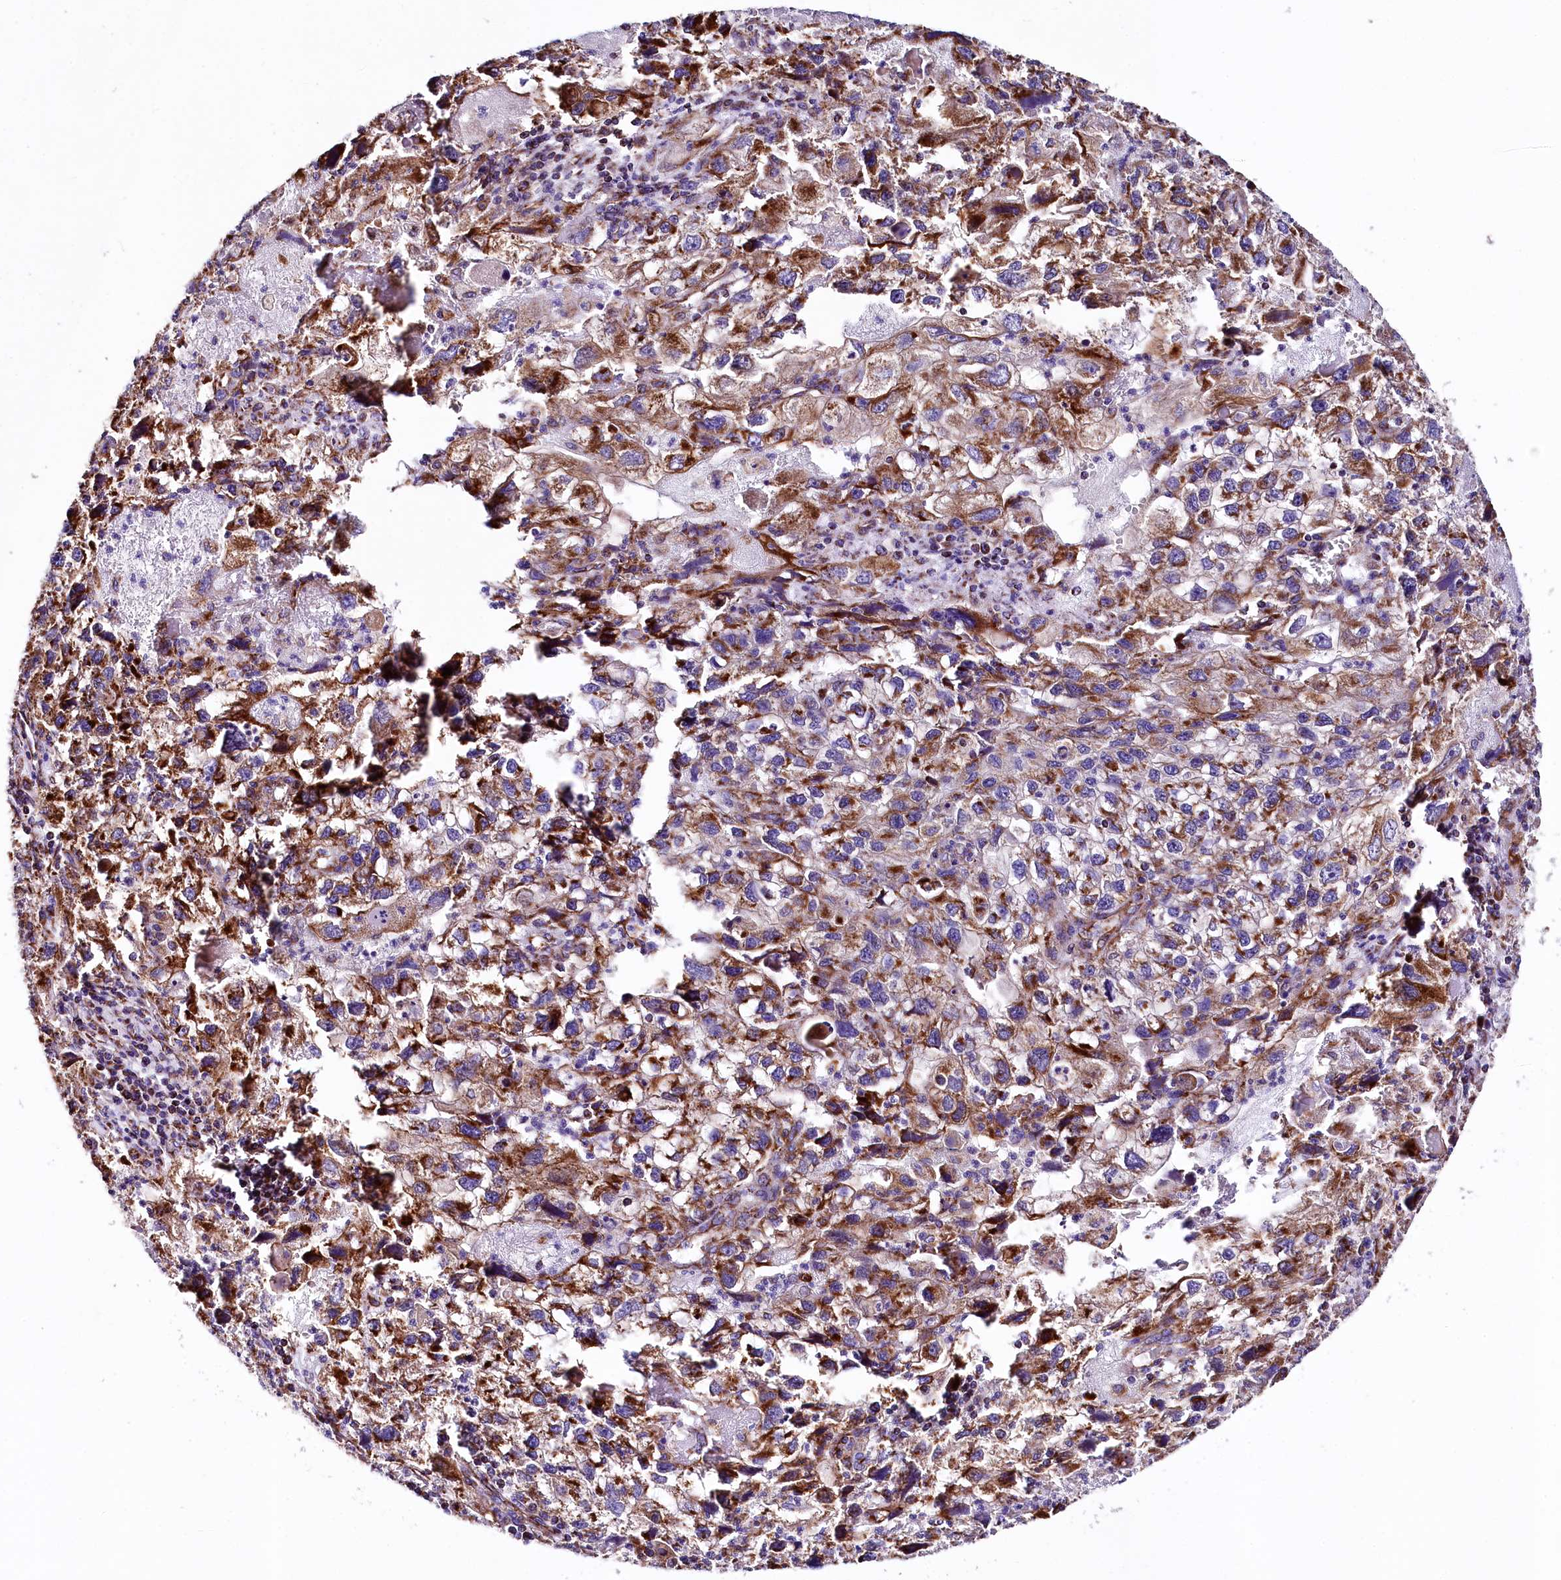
{"staining": {"intensity": "strong", "quantity": ">75%", "location": "cytoplasmic/membranous"}, "tissue": "endometrial cancer", "cell_type": "Tumor cells", "image_type": "cancer", "snomed": [{"axis": "morphology", "description": "Adenocarcinoma, NOS"}, {"axis": "topography", "description": "Endometrium"}], "caption": "Immunohistochemical staining of human endometrial cancer reveals strong cytoplasmic/membranous protein expression in about >75% of tumor cells. (DAB (3,3'-diaminobenzidine) = brown stain, brightfield microscopy at high magnification).", "gene": "APLP2", "patient": {"sex": "female", "age": 49}}